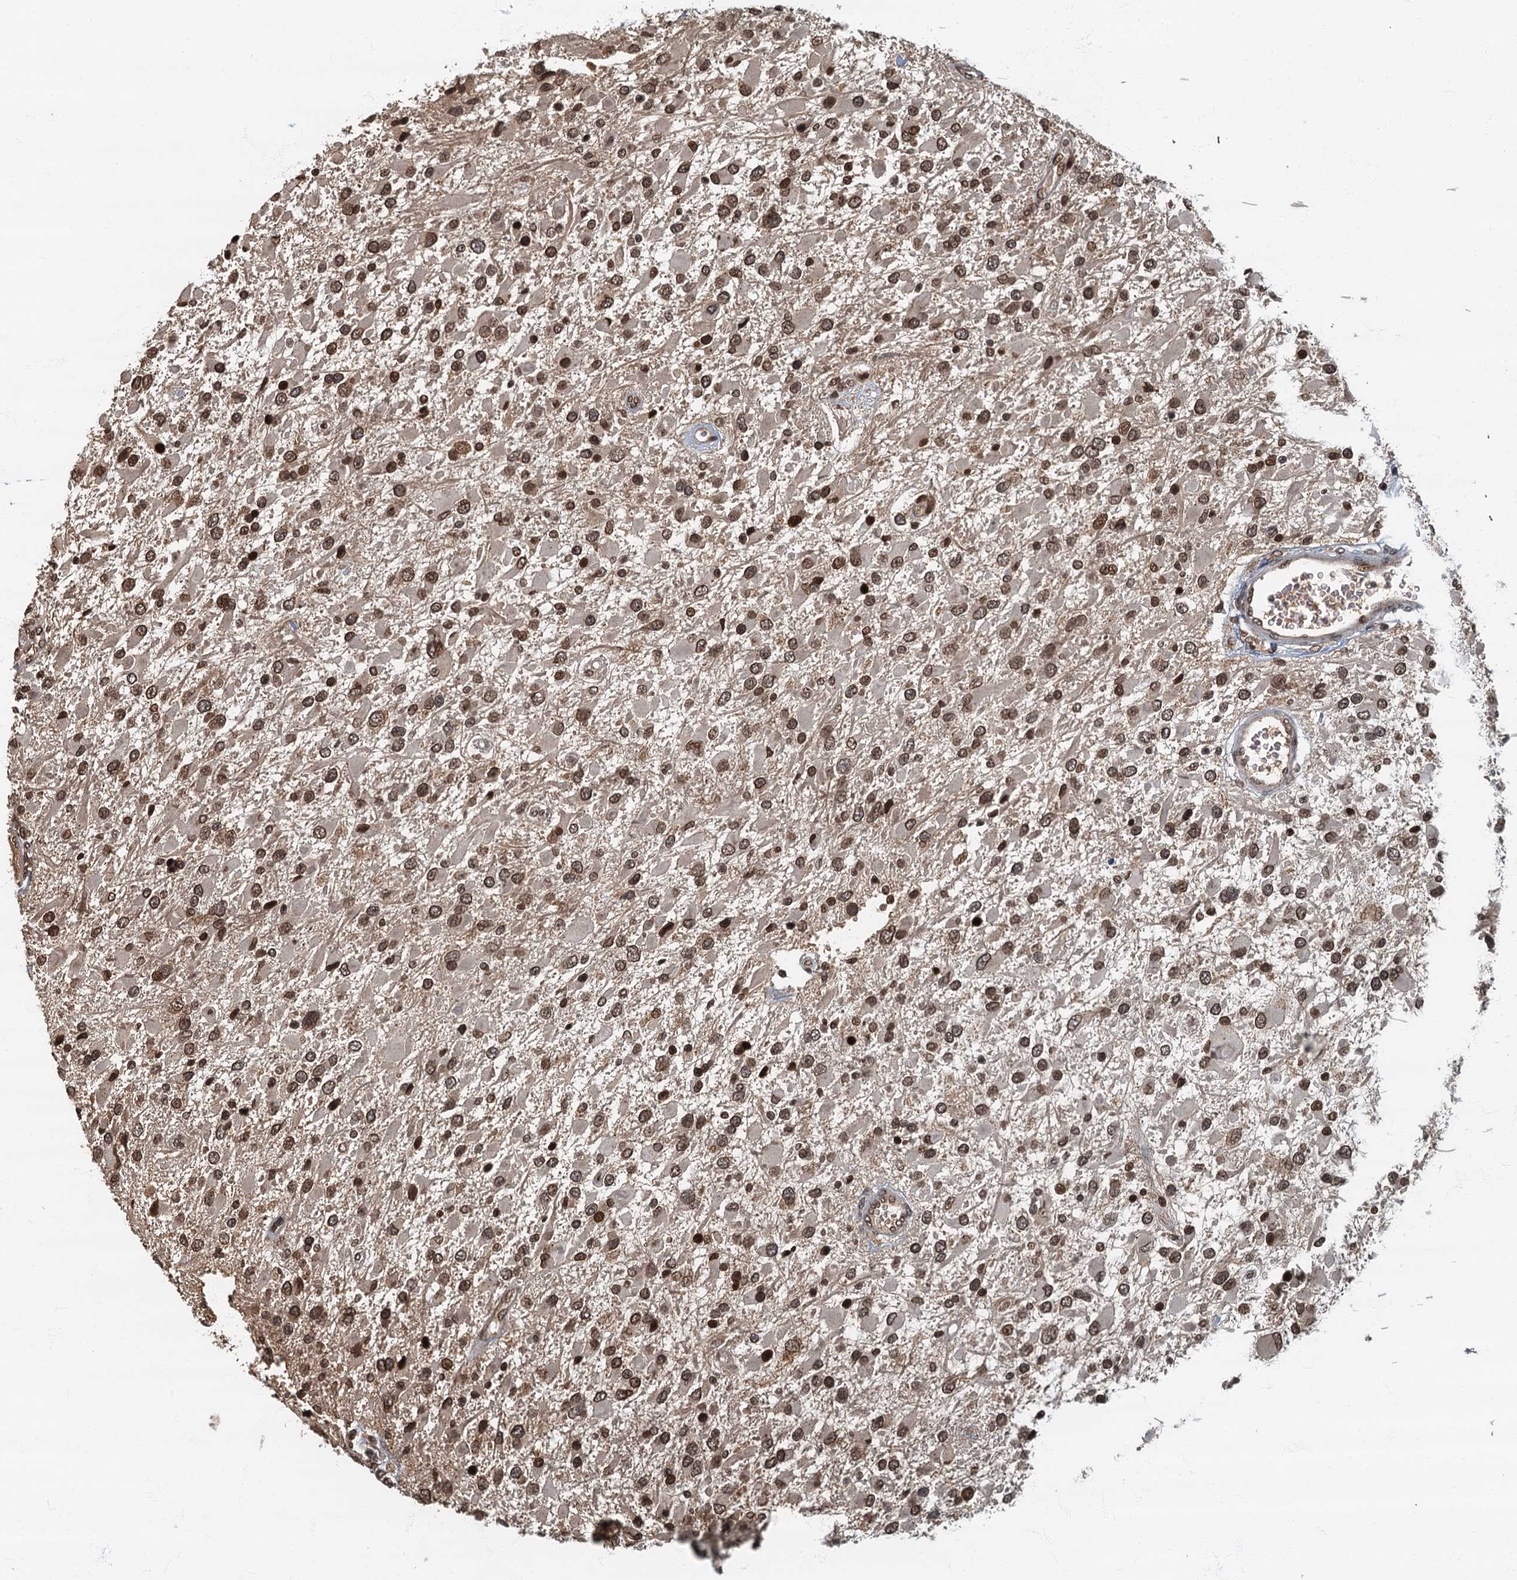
{"staining": {"intensity": "moderate", "quantity": ">75%", "location": "nuclear"}, "tissue": "glioma", "cell_type": "Tumor cells", "image_type": "cancer", "snomed": [{"axis": "morphology", "description": "Glioma, malignant, High grade"}, {"axis": "topography", "description": "Brain"}], "caption": "This histopathology image reveals glioma stained with immunohistochemistry (IHC) to label a protein in brown. The nuclear of tumor cells show moderate positivity for the protein. Nuclei are counter-stained blue.", "gene": "CKAP2L", "patient": {"sex": "male", "age": 53}}